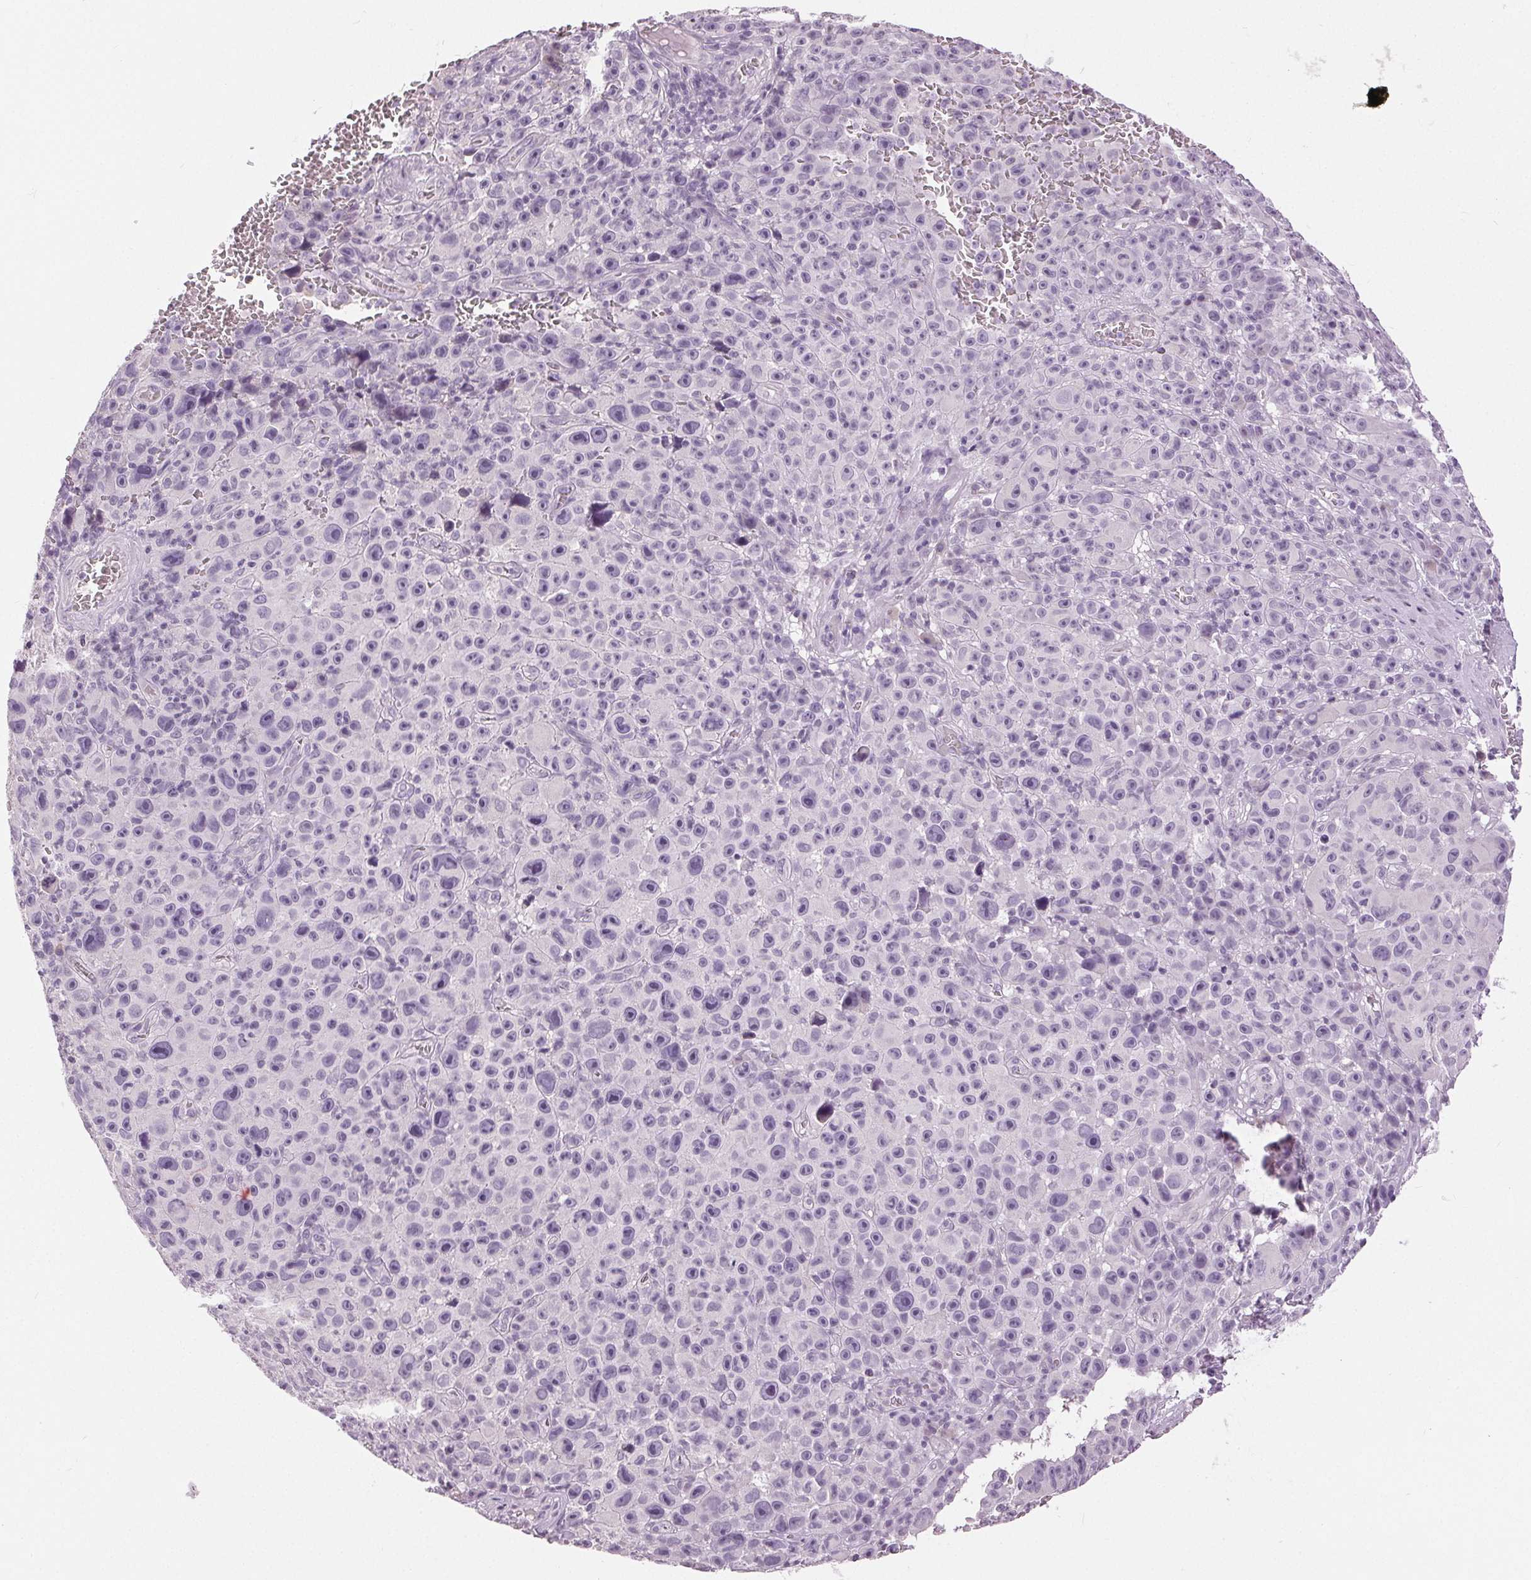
{"staining": {"intensity": "negative", "quantity": "none", "location": "none"}, "tissue": "melanoma", "cell_type": "Tumor cells", "image_type": "cancer", "snomed": [{"axis": "morphology", "description": "Malignant melanoma, NOS"}, {"axis": "topography", "description": "Skin"}], "caption": "Melanoma stained for a protein using IHC exhibits no positivity tumor cells.", "gene": "DSG3", "patient": {"sex": "female", "age": 82}}